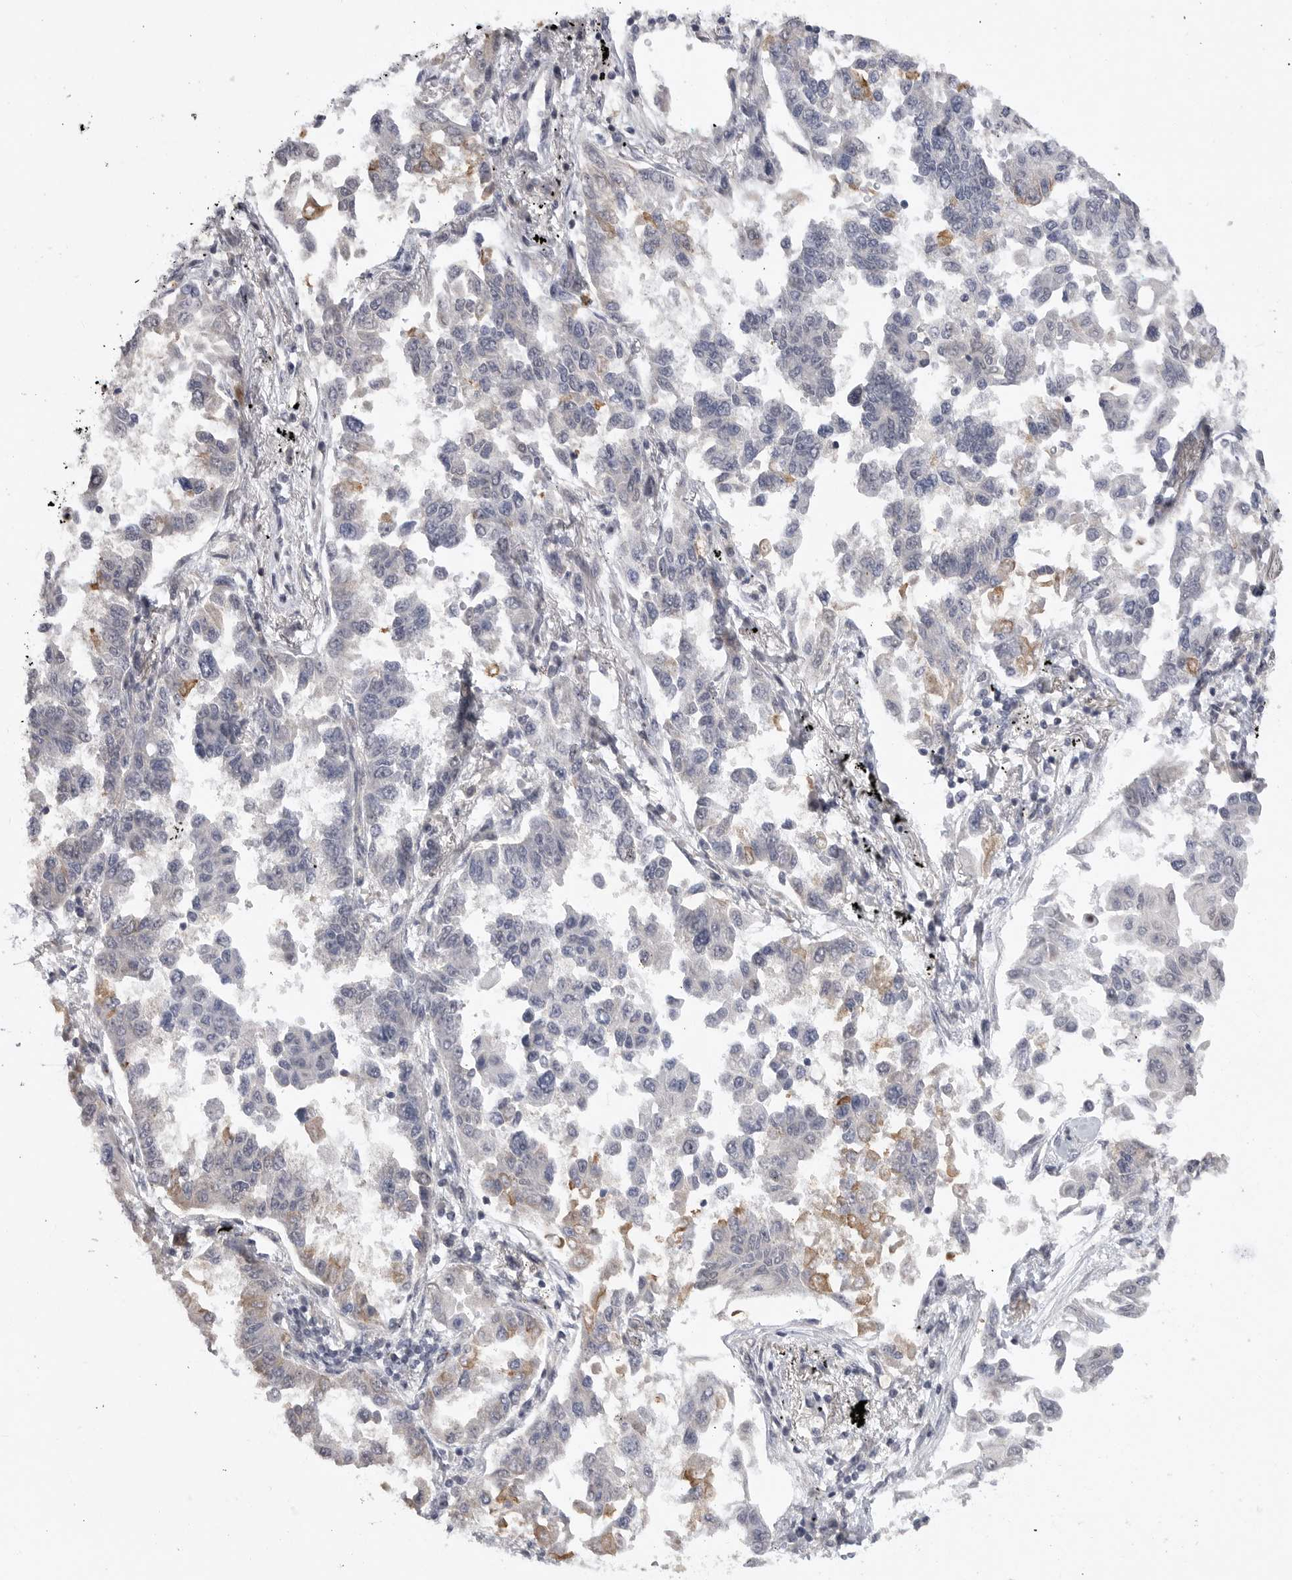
{"staining": {"intensity": "moderate", "quantity": "<25%", "location": "cytoplasmic/membranous"}, "tissue": "lung cancer", "cell_type": "Tumor cells", "image_type": "cancer", "snomed": [{"axis": "morphology", "description": "Adenocarcinoma, NOS"}, {"axis": "topography", "description": "Lung"}], "caption": "Human lung adenocarcinoma stained for a protein (brown) exhibits moderate cytoplasmic/membranous positive staining in approximately <25% of tumor cells.", "gene": "FBXO43", "patient": {"sex": "female", "age": 67}}